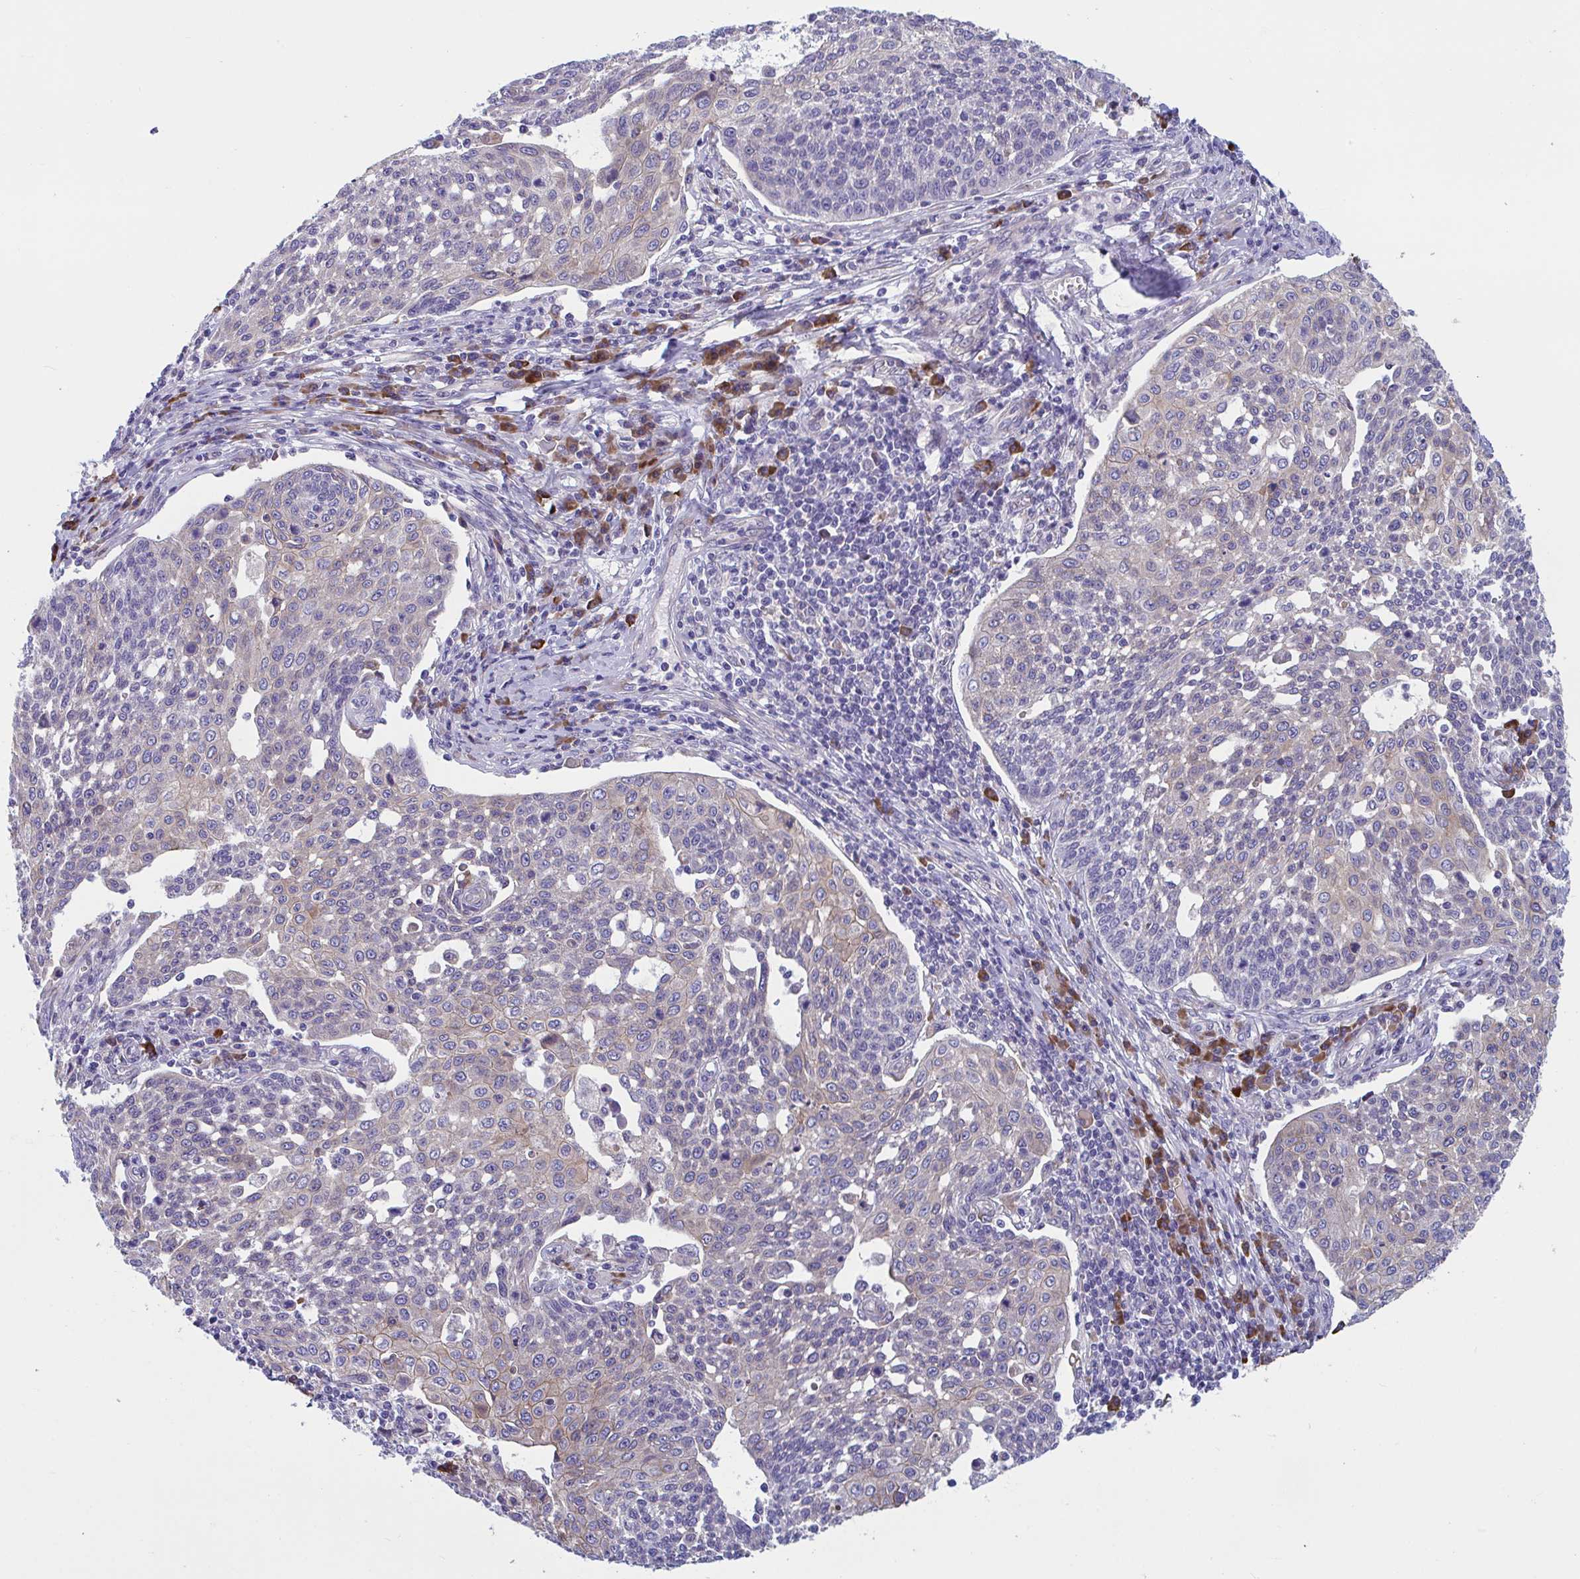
{"staining": {"intensity": "weak", "quantity": "<25%", "location": "cytoplasmic/membranous"}, "tissue": "cervical cancer", "cell_type": "Tumor cells", "image_type": "cancer", "snomed": [{"axis": "morphology", "description": "Squamous cell carcinoma, NOS"}, {"axis": "topography", "description": "Cervix"}], "caption": "Protein analysis of squamous cell carcinoma (cervical) shows no significant expression in tumor cells.", "gene": "WBP1", "patient": {"sex": "female", "age": 34}}